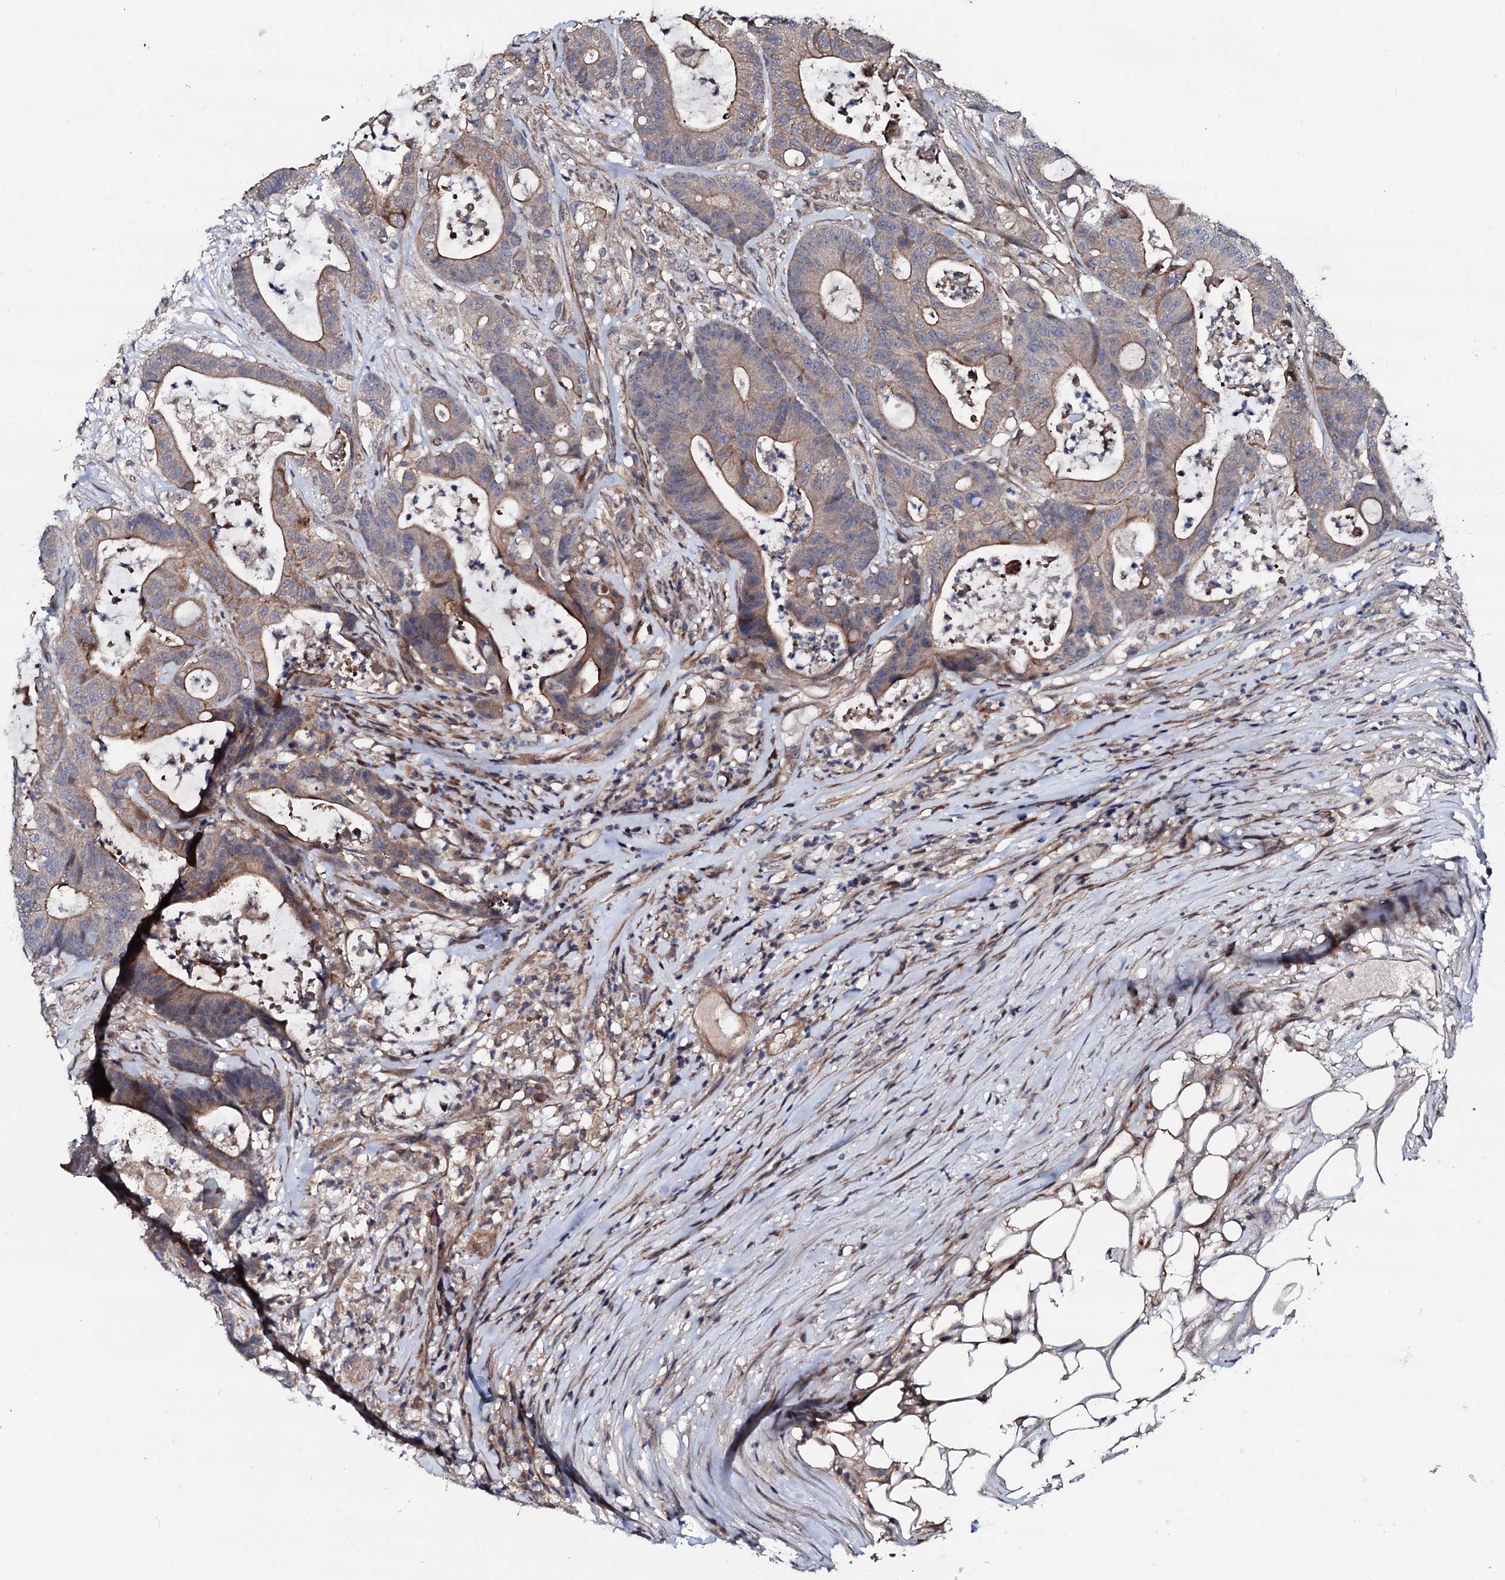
{"staining": {"intensity": "moderate", "quantity": "25%-75%", "location": "cytoplasmic/membranous"}, "tissue": "colorectal cancer", "cell_type": "Tumor cells", "image_type": "cancer", "snomed": [{"axis": "morphology", "description": "Adenocarcinoma, NOS"}, {"axis": "topography", "description": "Colon"}], "caption": "This micrograph shows IHC staining of human adenocarcinoma (colorectal), with medium moderate cytoplasmic/membranous positivity in about 25%-75% of tumor cells.", "gene": "CIAO2A", "patient": {"sex": "female", "age": 84}}